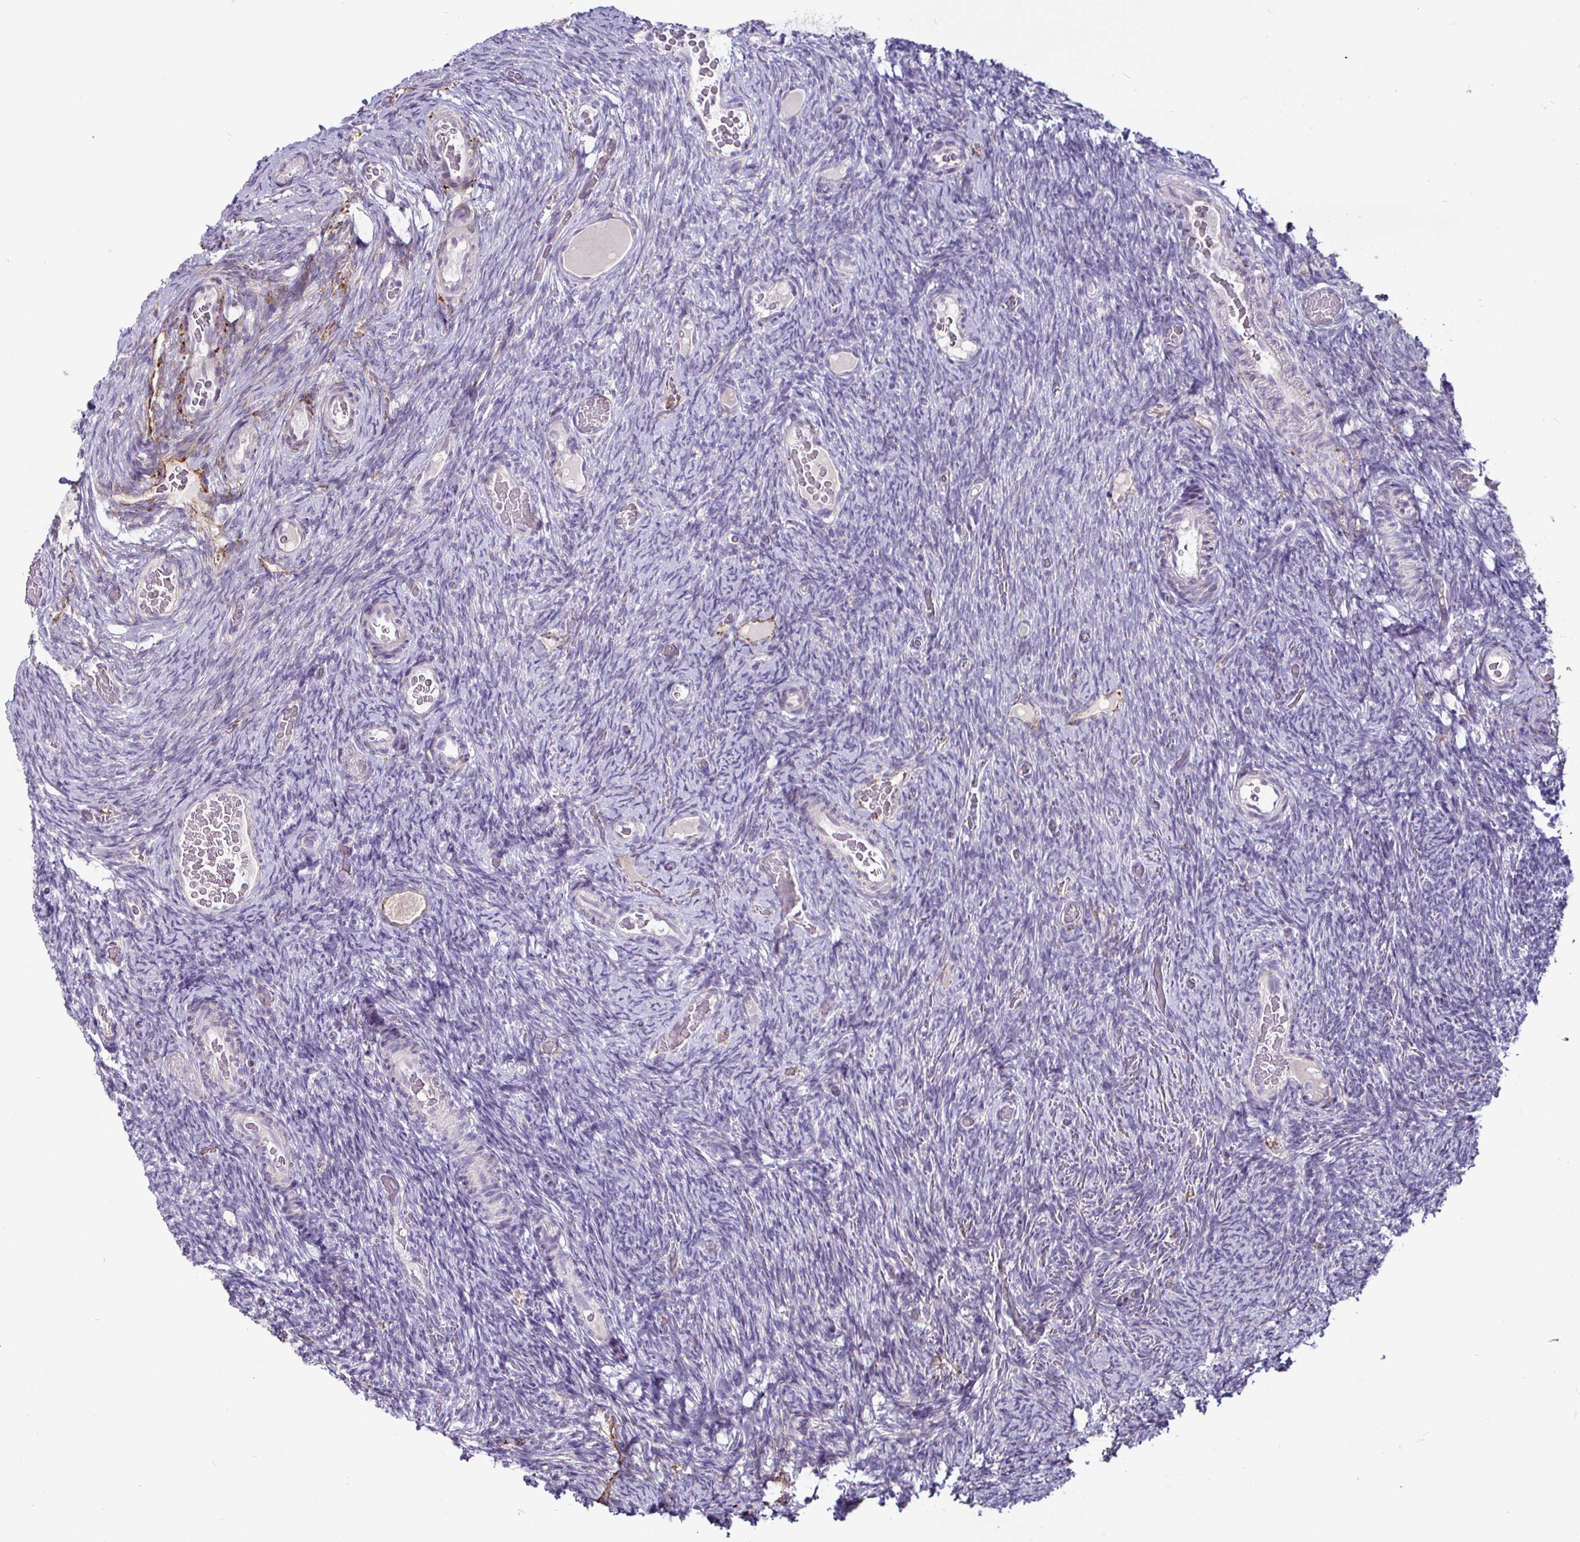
{"staining": {"intensity": "negative", "quantity": "none", "location": "none"}, "tissue": "ovary", "cell_type": "Follicle cells", "image_type": "normal", "snomed": [{"axis": "morphology", "description": "Normal tissue, NOS"}, {"axis": "topography", "description": "Ovary"}], "caption": "Follicle cells are negative for brown protein staining in normal ovary. (Immunohistochemistry (ihc), brightfield microscopy, high magnification).", "gene": "P4HA2", "patient": {"sex": "female", "age": 34}}